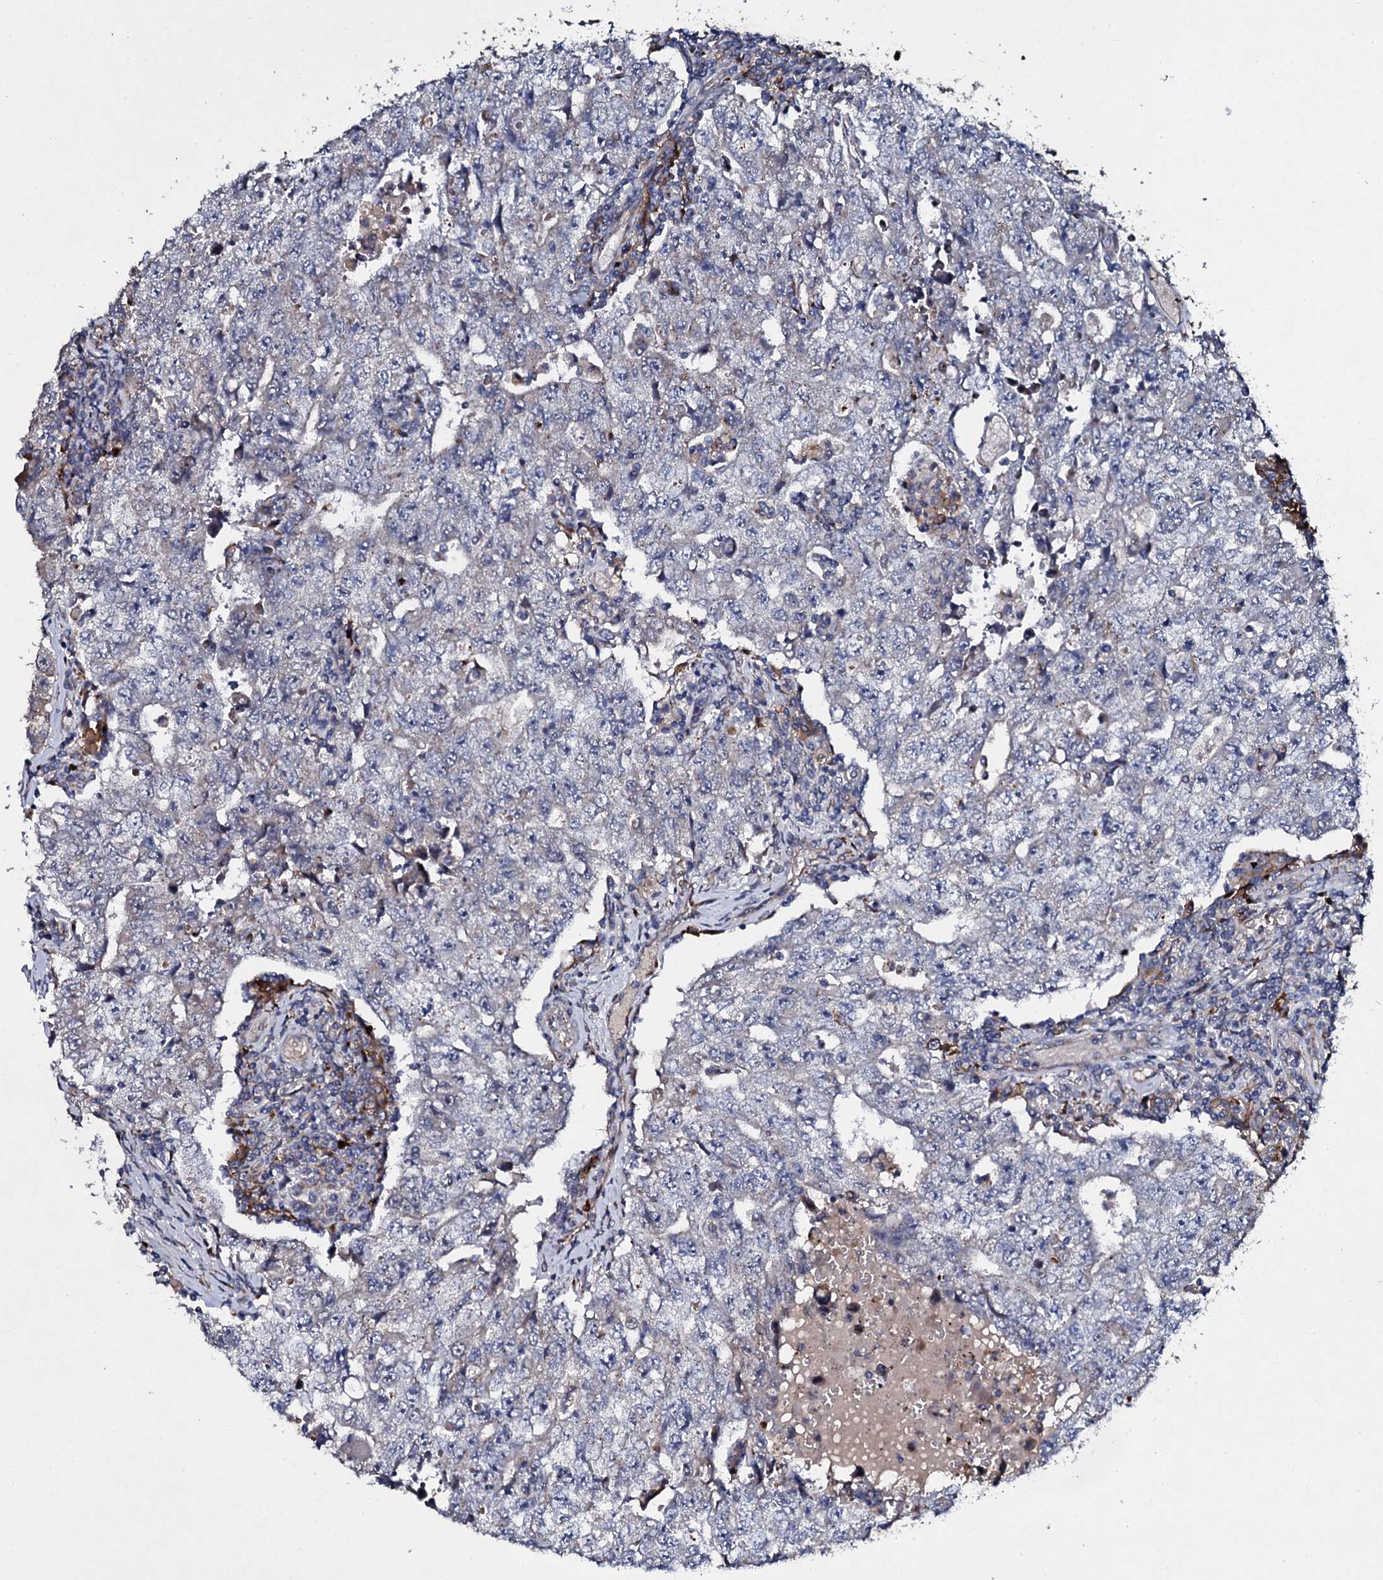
{"staining": {"intensity": "negative", "quantity": "none", "location": "none"}, "tissue": "testis cancer", "cell_type": "Tumor cells", "image_type": "cancer", "snomed": [{"axis": "morphology", "description": "Carcinoma, Embryonal, NOS"}, {"axis": "topography", "description": "Testis"}], "caption": "Tumor cells are negative for protein expression in human testis cancer.", "gene": "LRRC28", "patient": {"sex": "male", "age": 17}}